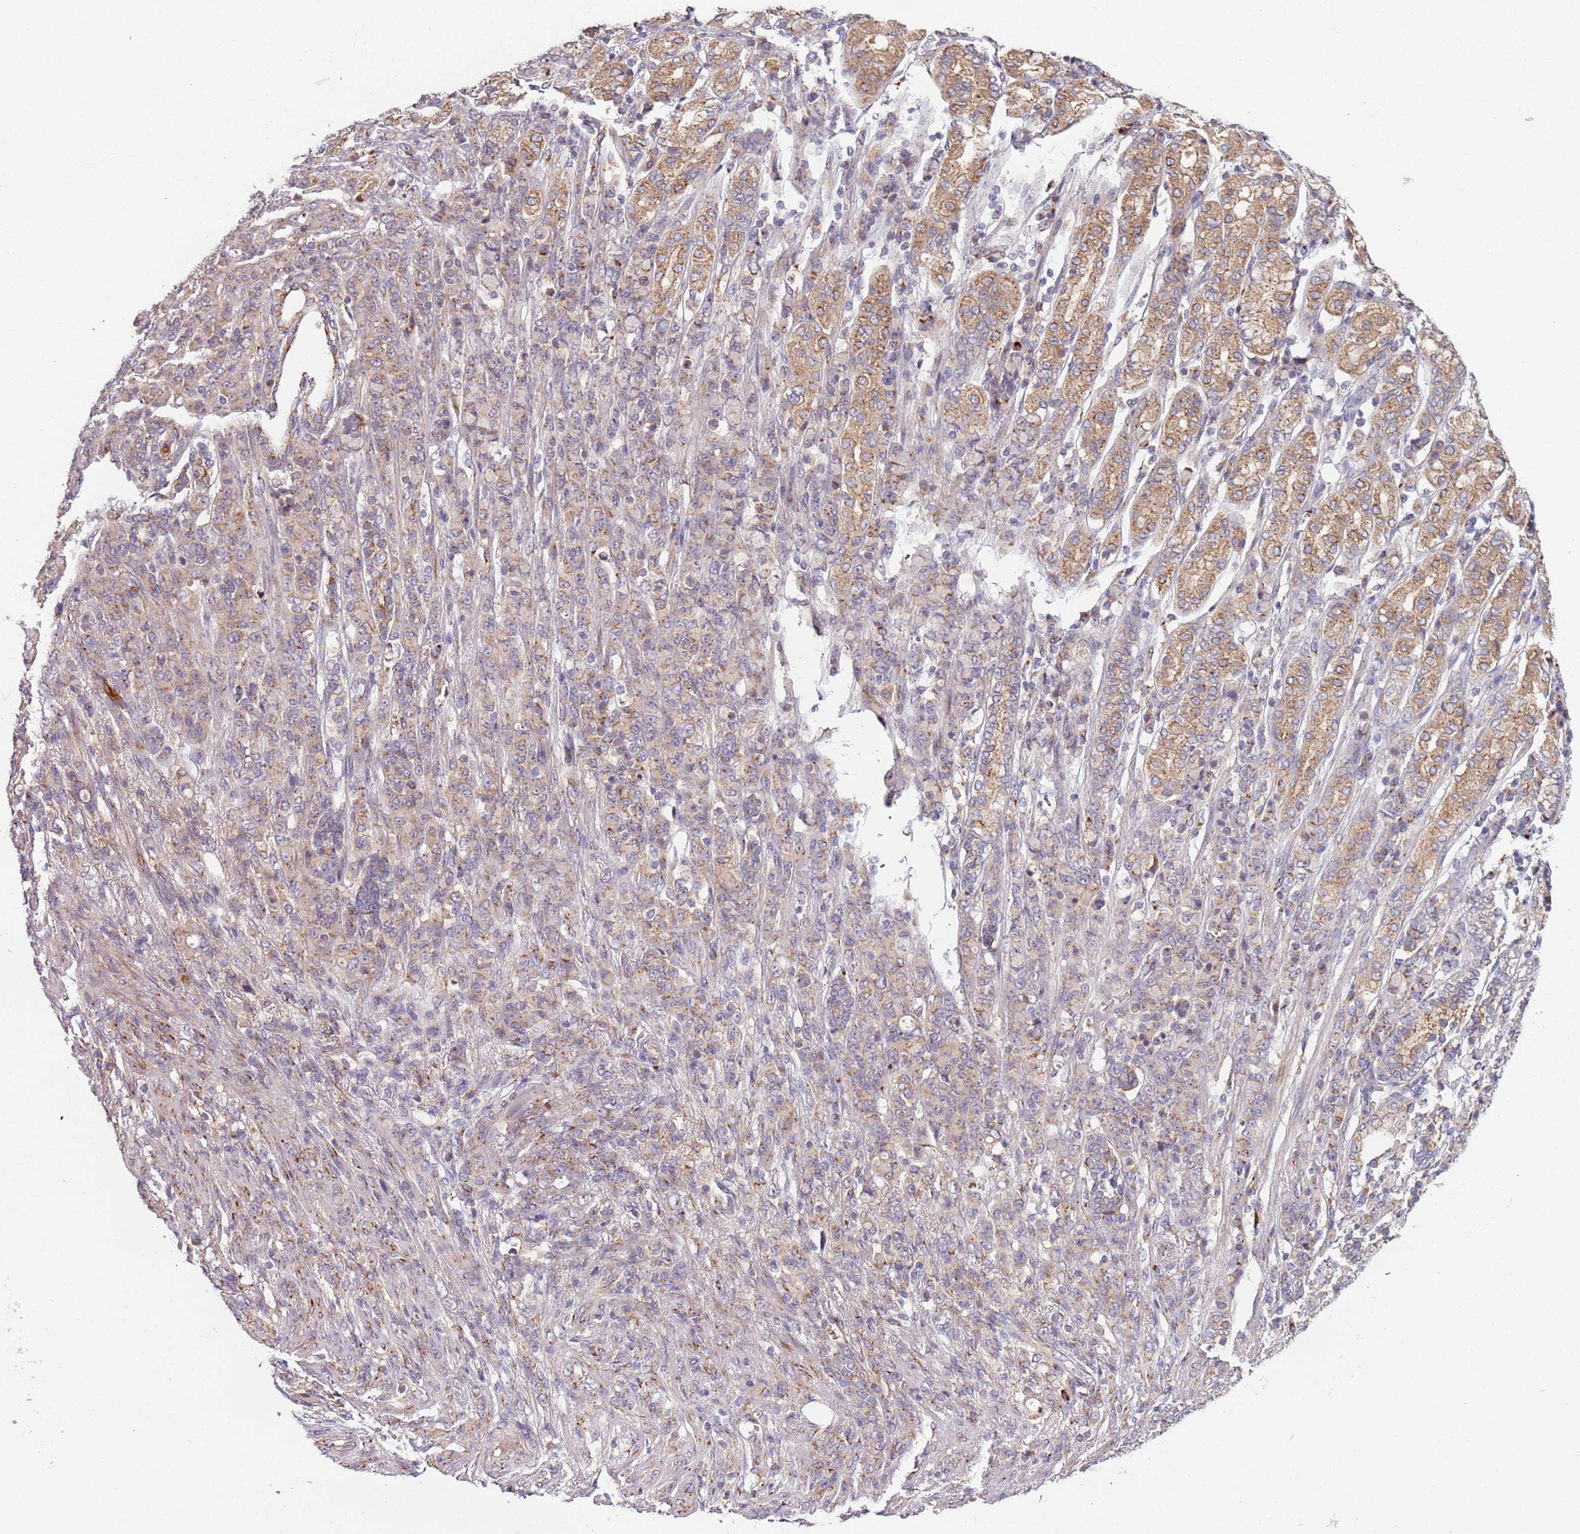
{"staining": {"intensity": "moderate", "quantity": "25%-75%", "location": "cytoplasmic/membranous"}, "tissue": "stomach cancer", "cell_type": "Tumor cells", "image_type": "cancer", "snomed": [{"axis": "morphology", "description": "Adenocarcinoma, NOS"}, {"axis": "topography", "description": "Stomach"}], "caption": "A medium amount of moderate cytoplasmic/membranous staining is seen in about 25%-75% of tumor cells in stomach adenocarcinoma tissue.", "gene": "AKTIP", "patient": {"sex": "female", "age": 79}}